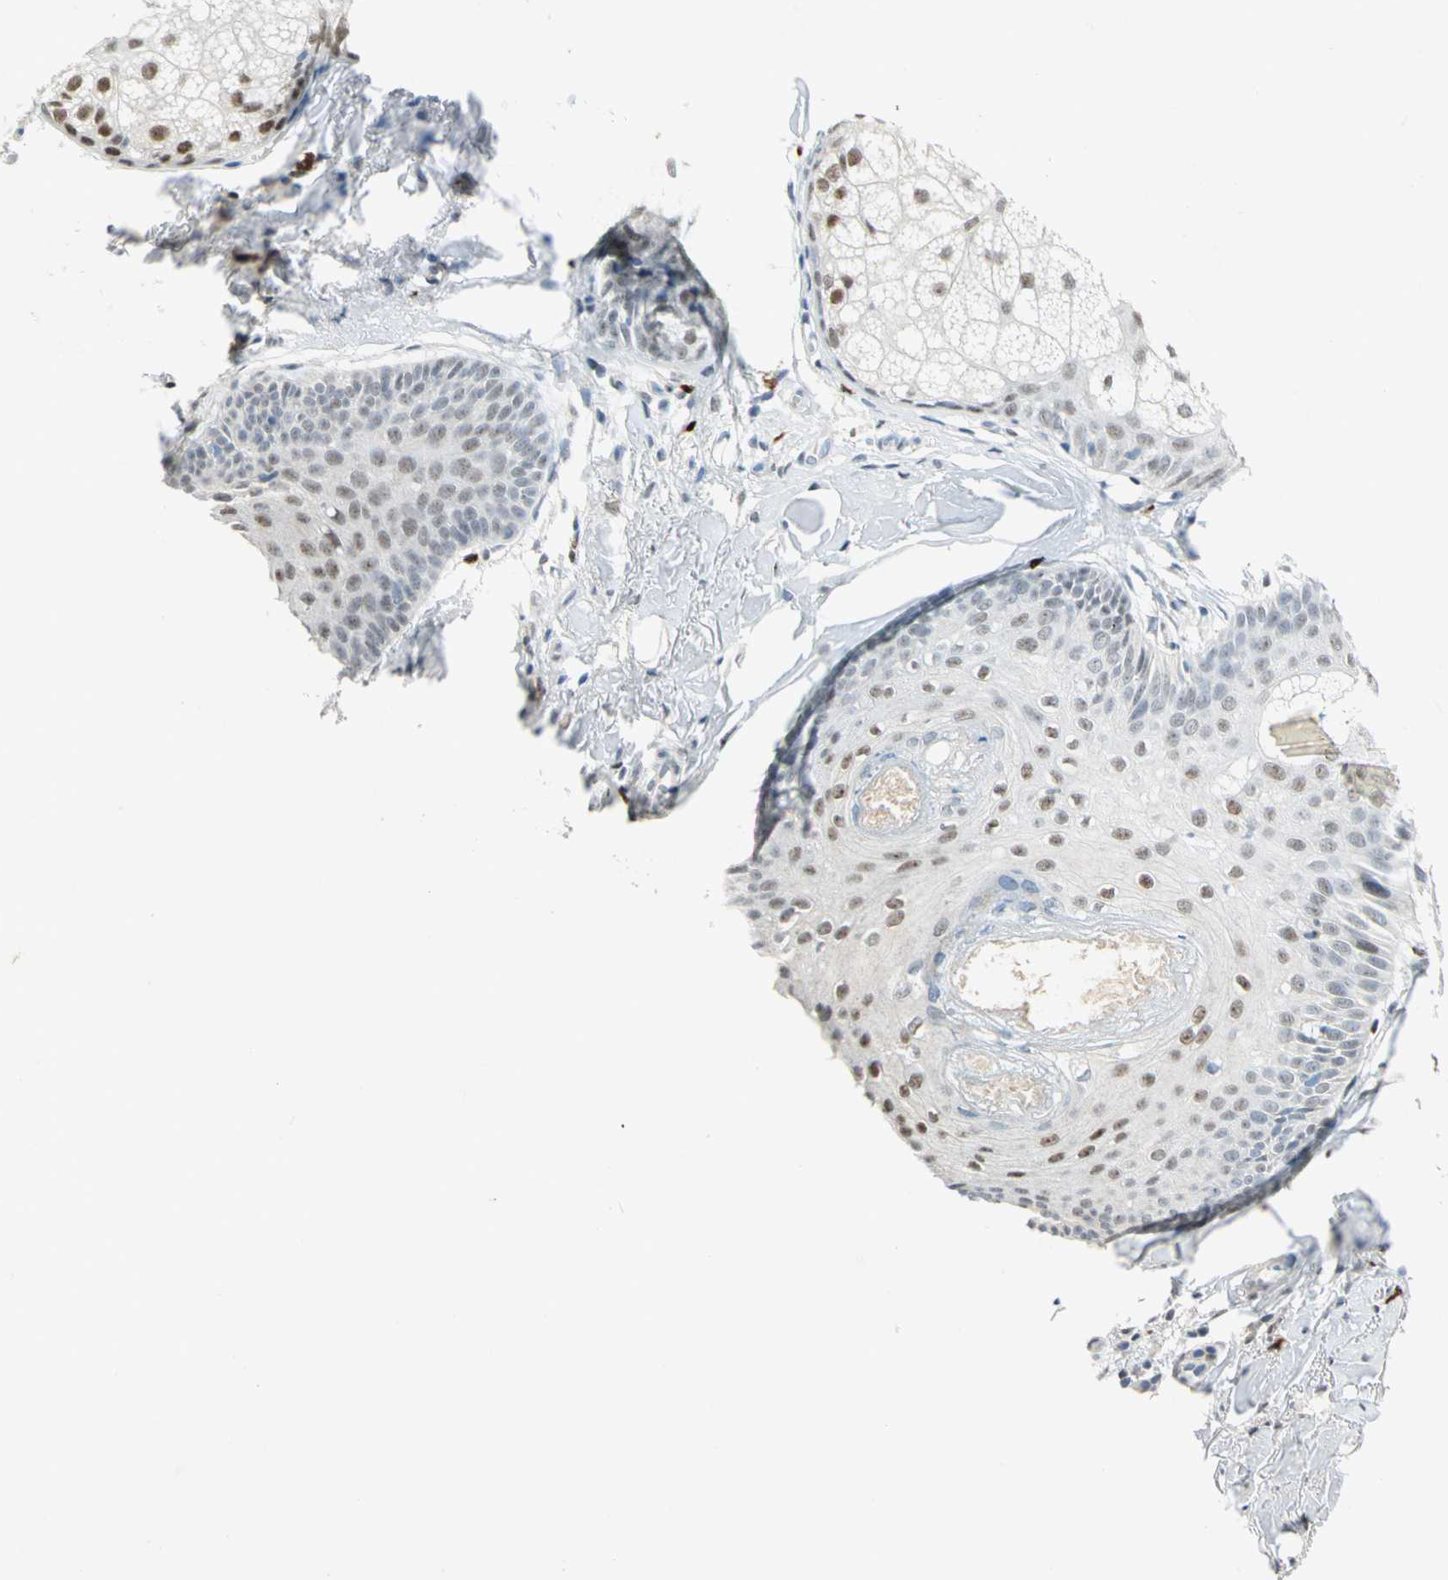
{"staining": {"intensity": "moderate", "quantity": ">75%", "location": "nuclear"}, "tissue": "skin cancer", "cell_type": "Tumor cells", "image_type": "cancer", "snomed": [{"axis": "morphology", "description": "Normal tissue, NOS"}, {"axis": "morphology", "description": "Basal cell carcinoma"}, {"axis": "topography", "description": "Skin"}], "caption": "Moderate nuclear positivity is appreciated in approximately >75% of tumor cells in skin basal cell carcinoma.", "gene": "NAB2", "patient": {"sex": "female", "age": 69}}